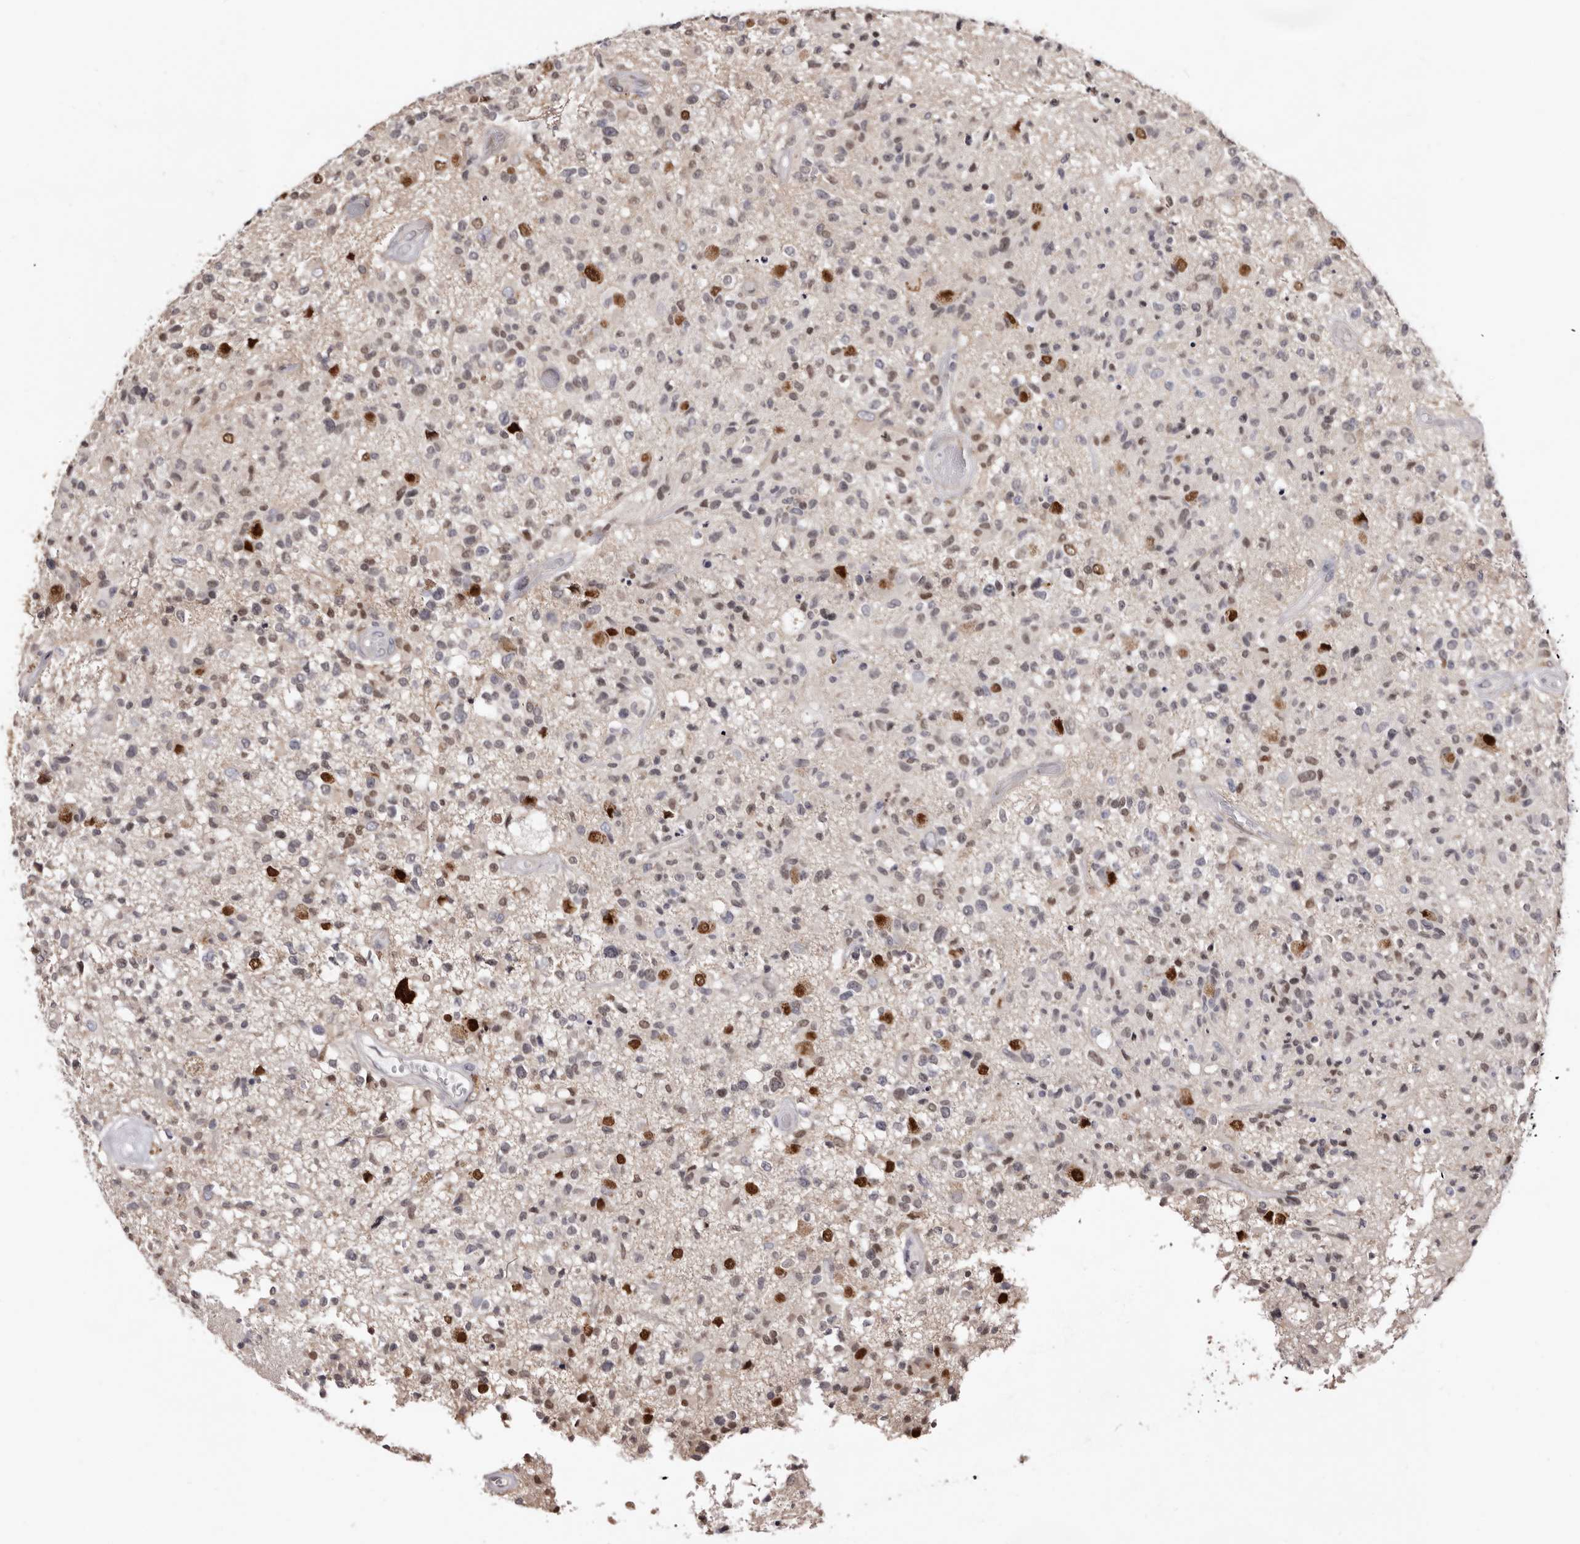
{"staining": {"intensity": "weak", "quantity": "<25%", "location": "nuclear"}, "tissue": "glioma", "cell_type": "Tumor cells", "image_type": "cancer", "snomed": [{"axis": "morphology", "description": "Glioma, malignant, High grade"}, {"axis": "morphology", "description": "Glioblastoma, NOS"}, {"axis": "topography", "description": "Brain"}], "caption": "An IHC photomicrograph of glioma is shown. There is no staining in tumor cells of glioma. (IHC, brightfield microscopy, high magnification).", "gene": "KHDRBS2", "patient": {"sex": "male", "age": 60}}